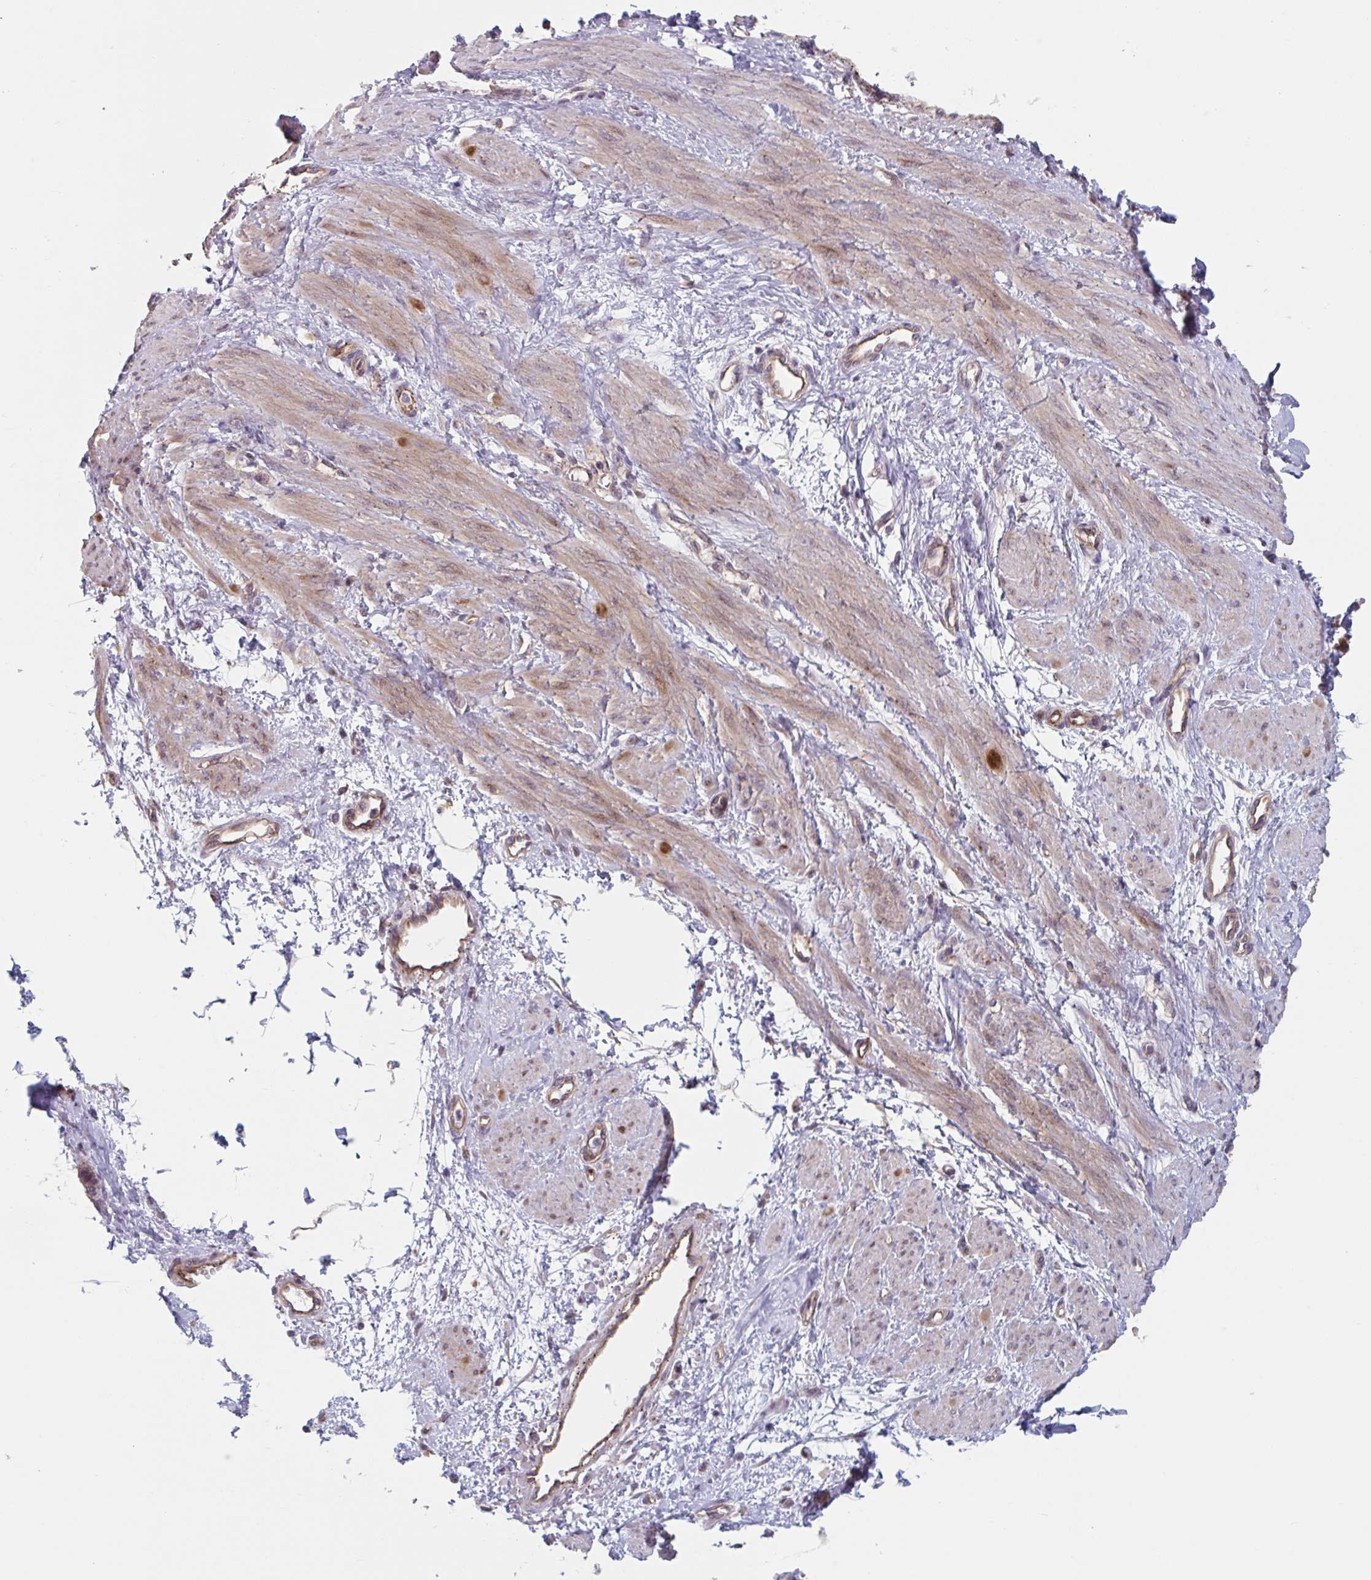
{"staining": {"intensity": "weak", "quantity": "25%-75%", "location": "cytoplasmic/membranous"}, "tissue": "smooth muscle", "cell_type": "Smooth muscle cells", "image_type": "normal", "snomed": [{"axis": "morphology", "description": "Normal tissue, NOS"}, {"axis": "topography", "description": "Smooth muscle"}, {"axis": "topography", "description": "Uterus"}], "caption": "A high-resolution histopathology image shows immunohistochemistry (IHC) staining of benign smooth muscle, which shows weak cytoplasmic/membranous positivity in about 25%-75% of smooth muscle cells. Nuclei are stained in blue.", "gene": "TNFSF10", "patient": {"sex": "female", "age": 39}}